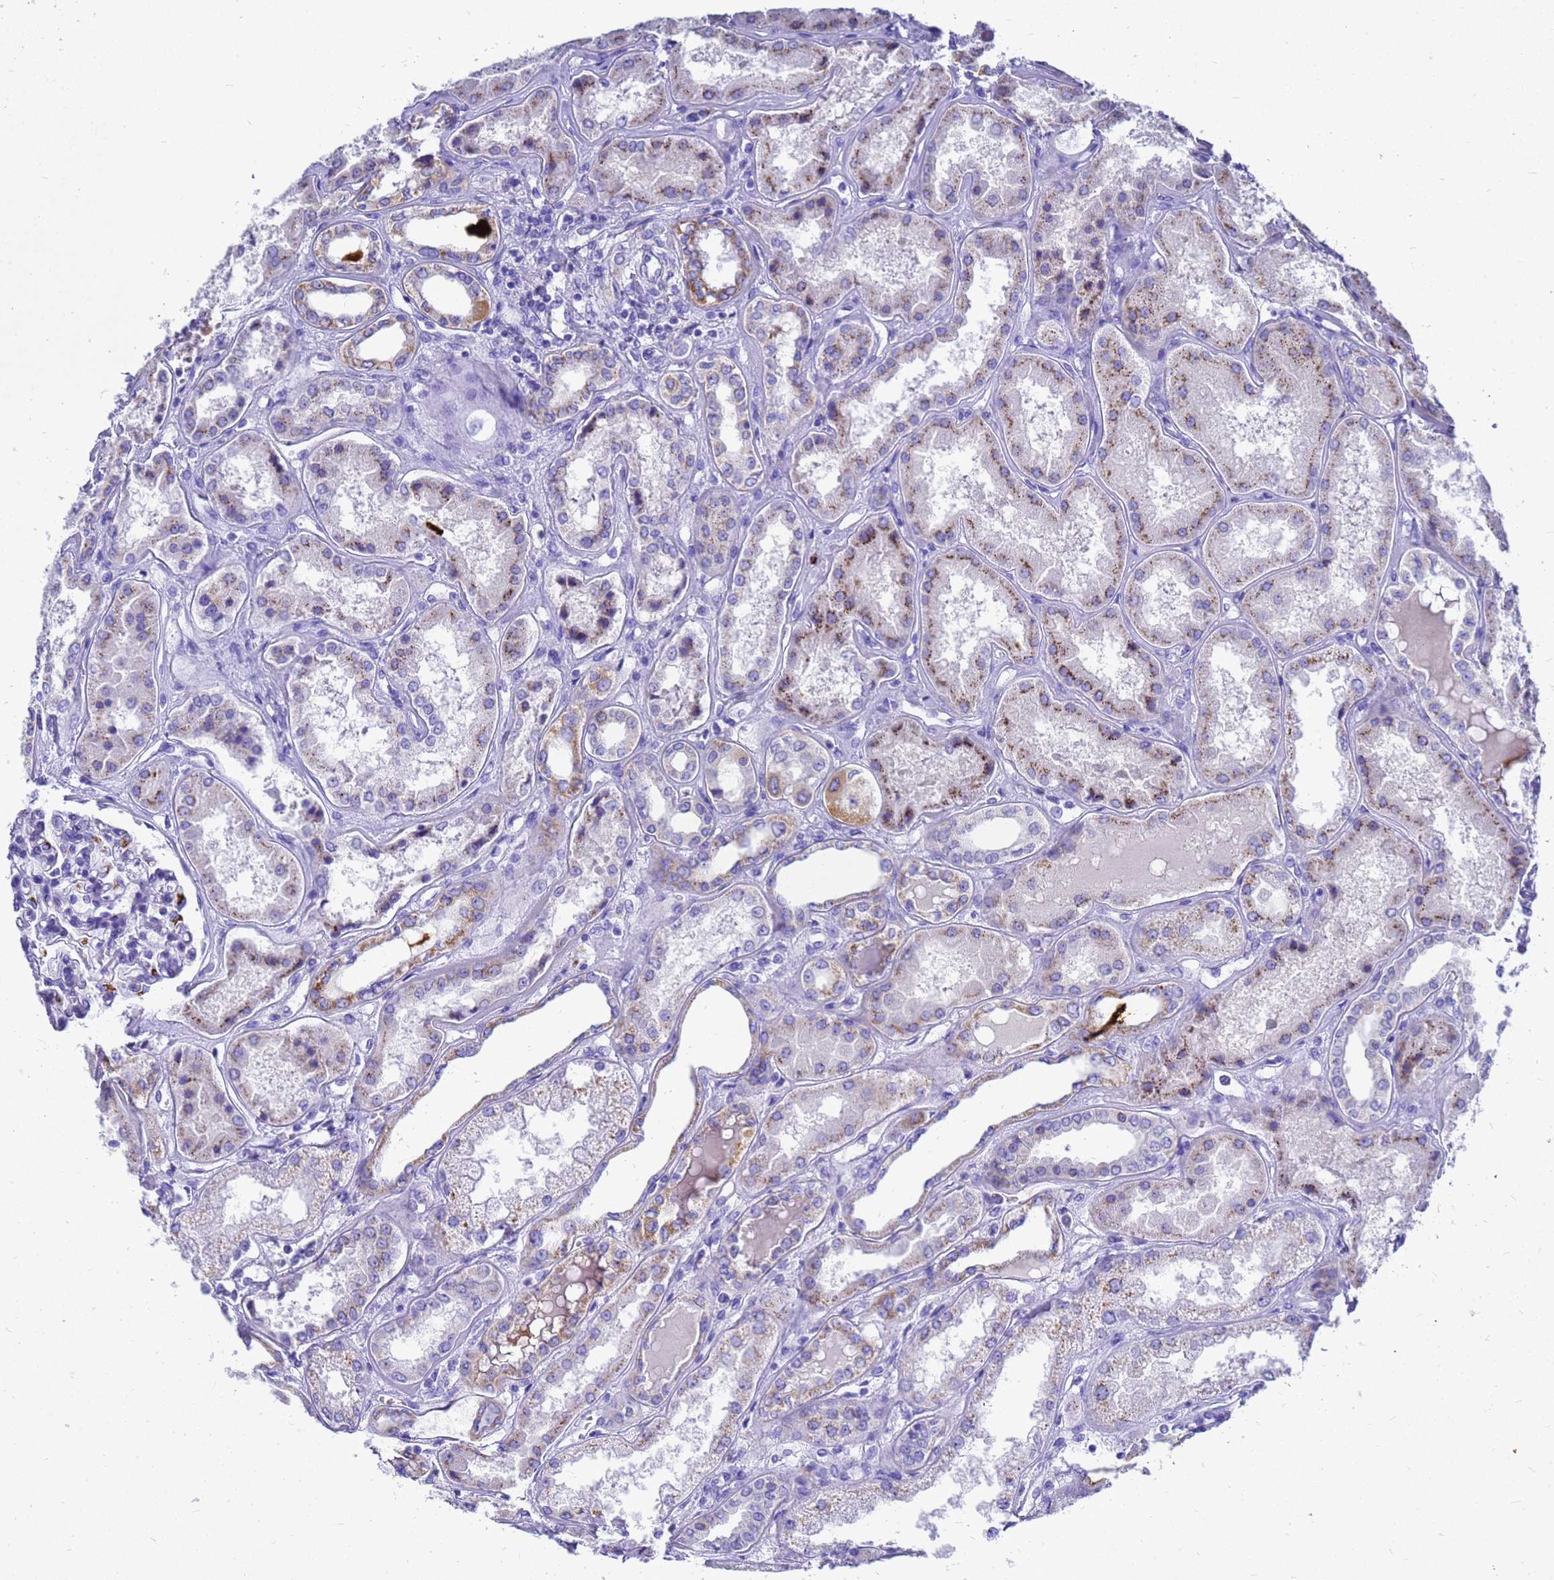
{"staining": {"intensity": "strong", "quantity": "<25%", "location": "cytoplasmic/membranous"}, "tissue": "kidney", "cell_type": "Cells in glomeruli", "image_type": "normal", "snomed": [{"axis": "morphology", "description": "Normal tissue, NOS"}, {"axis": "topography", "description": "Kidney"}], "caption": "The photomicrograph exhibits staining of unremarkable kidney, revealing strong cytoplasmic/membranous protein staining (brown color) within cells in glomeruli.", "gene": "OR52E2", "patient": {"sex": "female", "age": 56}}